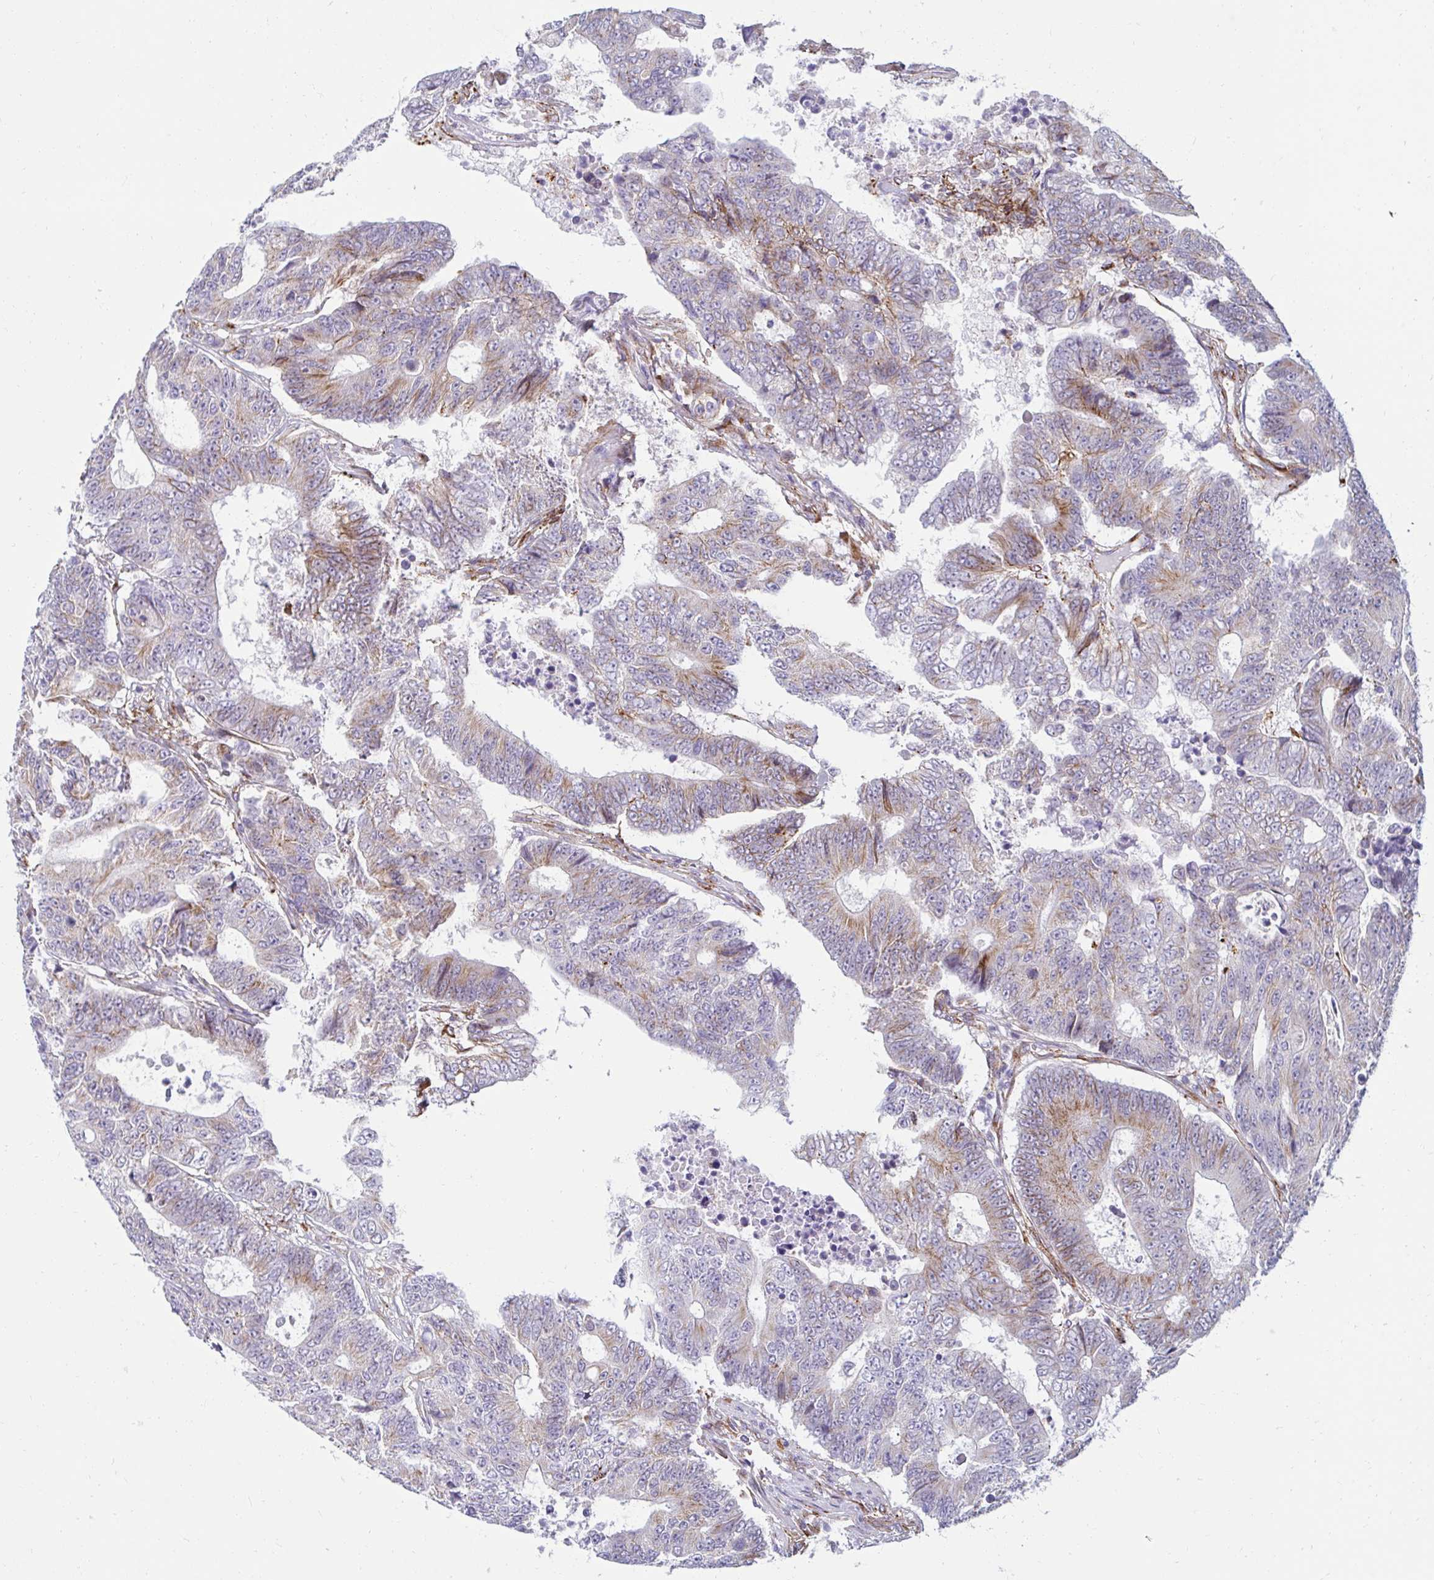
{"staining": {"intensity": "moderate", "quantity": "25%-75%", "location": "cytoplasmic/membranous"}, "tissue": "colorectal cancer", "cell_type": "Tumor cells", "image_type": "cancer", "snomed": [{"axis": "morphology", "description": "Adenocarcinoma, NOS"}, {"axis": "topography", "description": "Colon"}], "caption": "IHC staining of adenocarcinoma (colorectal), which displays medium levels of moderate cytoplasmic/membranous expression in about 25%-75% of tumor cells indicating moderate cytoplasmic/membranous protein staining. The staining was performed using DAB (3,3'-diaminobenzidine) (brown) for protein detection and nuclei were counterstained in hematoxylin (blue).", "gene": "ANKRD62", "patient": {"sex": "female", "age": 48}}